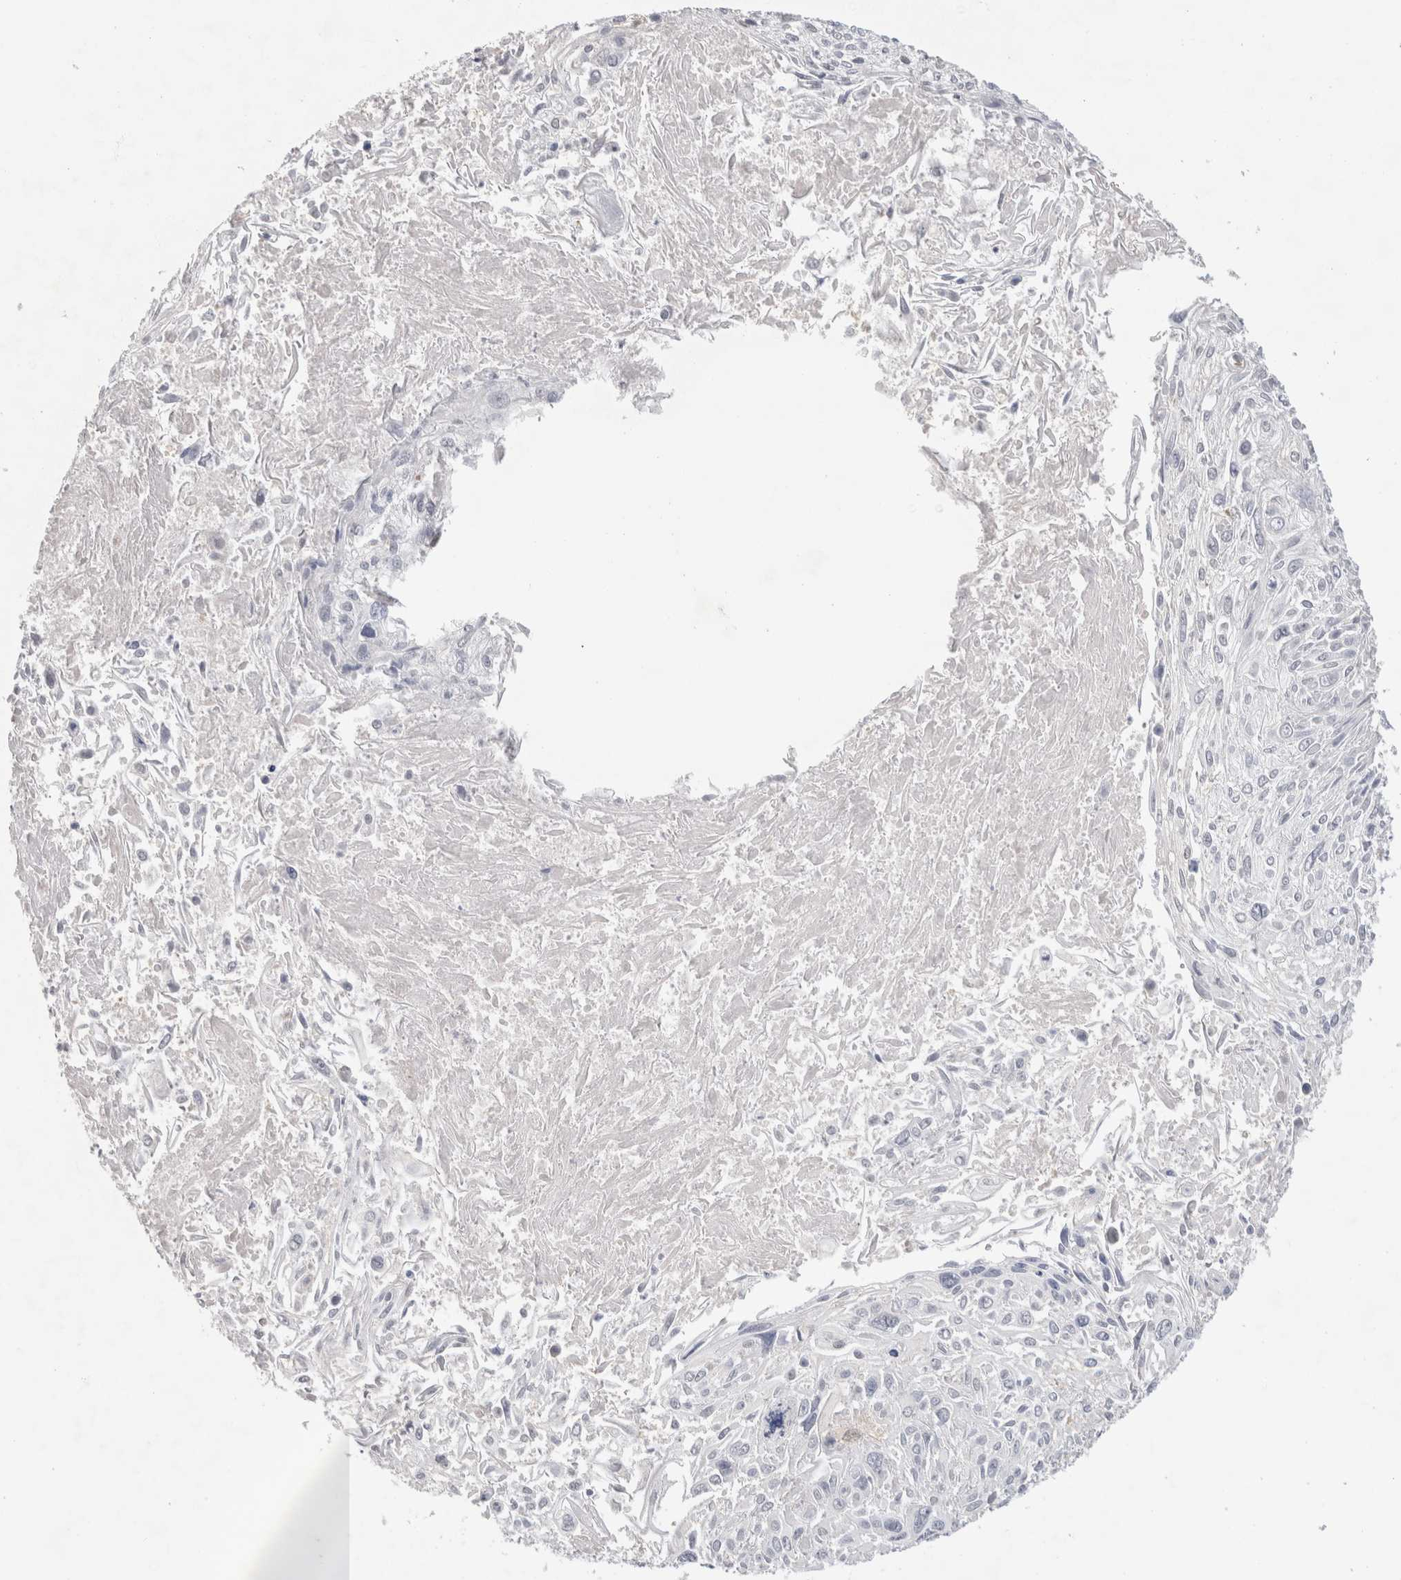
{"staining": {"intensity": "negative", "quantity": "none", "location": "none"}, "tissue": "cervical cancer", "cell_type": "Tumor cells", "image_type": "cancer", "snomed": [{"axis": "morphology", "description": "Squamous cell carcinoma, NOS"}, {"axis": "topography", "description": "Cervix"}], "caption": "Tumor cells are negative for protein expression in human cervical squamous cell carcinoma.", "gene": "TONSL", "patient": {"sex": "female", "age": 51}}